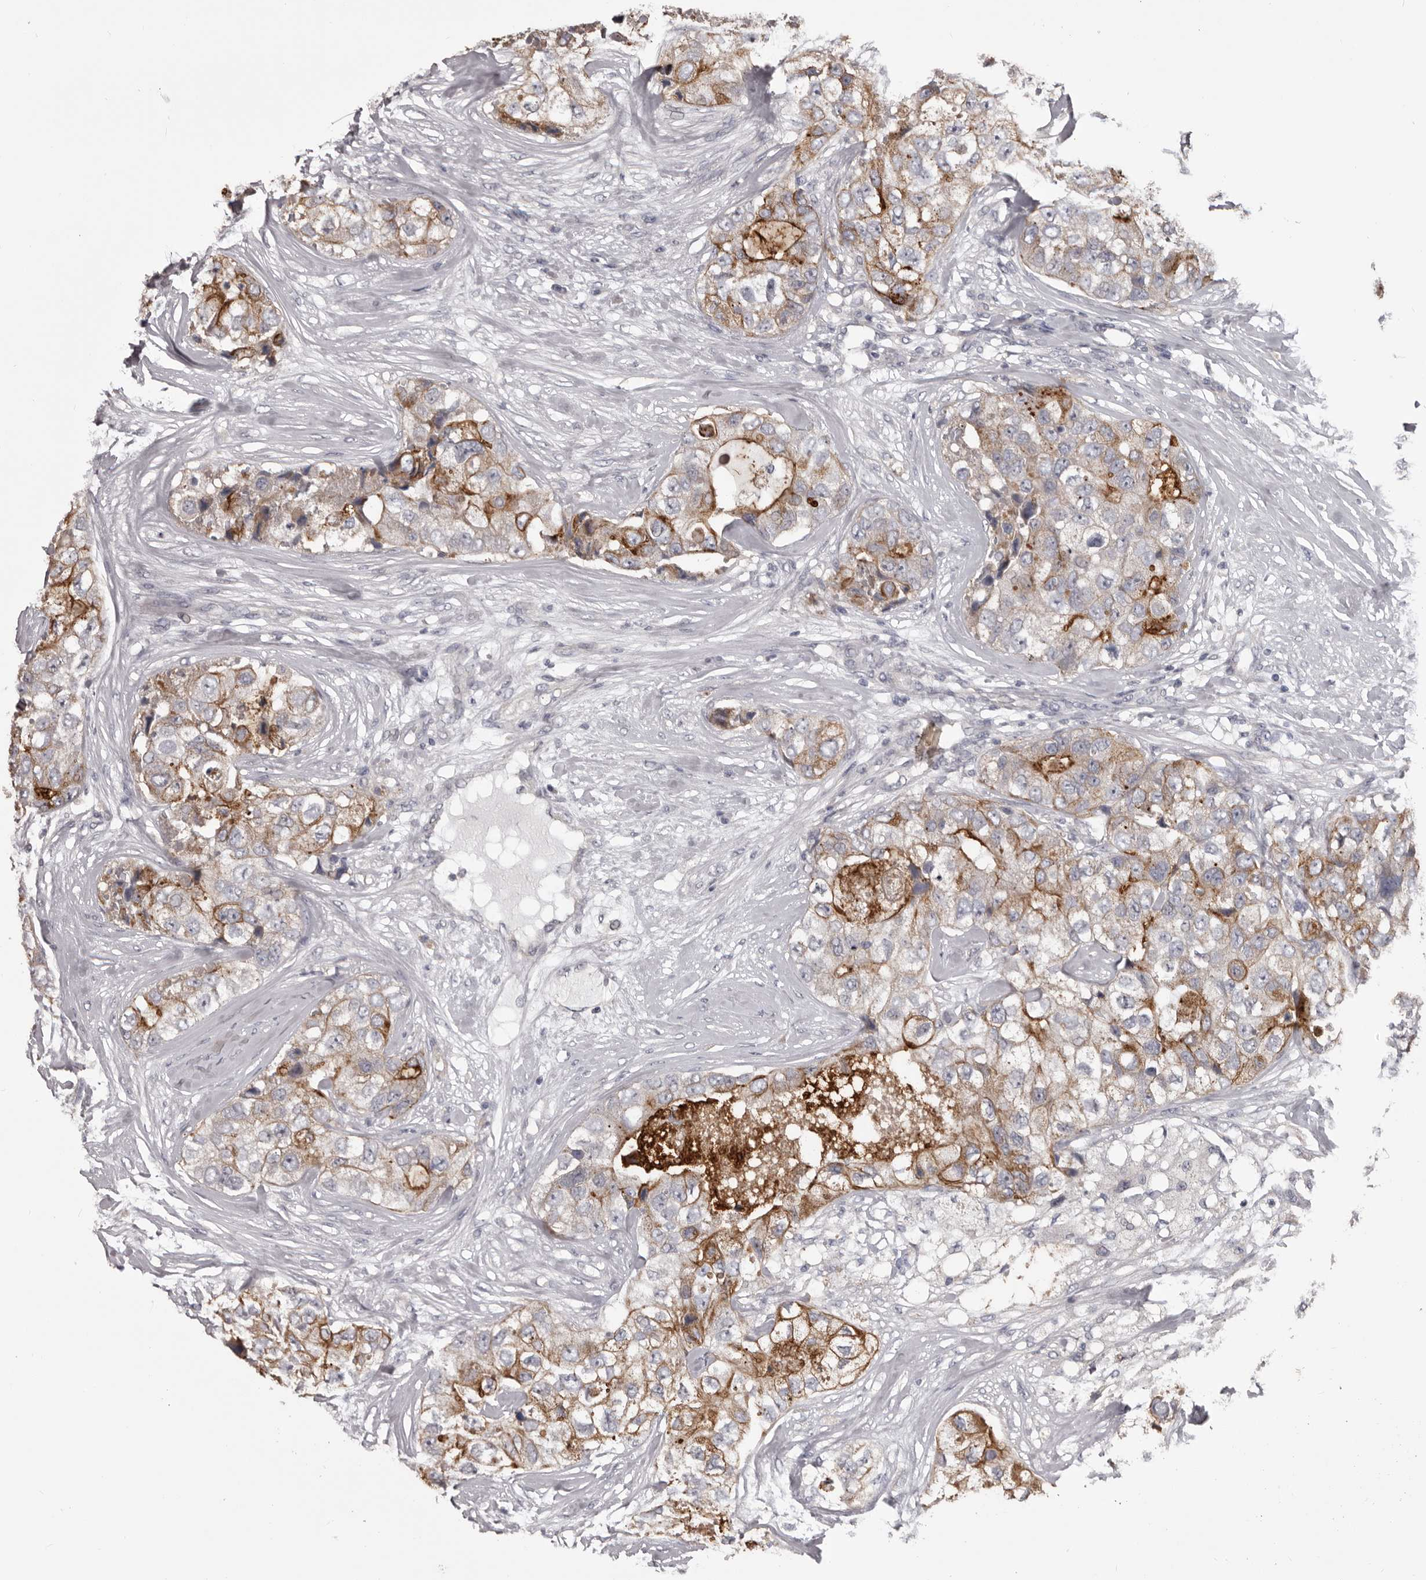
{"staining": {"intensity": "strong", "quantity": "25%-75%", "location": "cytoplasmic/membranous"}, "tissue": "breast cancer", "cell_type": "Tumor cells", "image_type": "cancer", "snomed": [{"axis": "morphology", "description": "Duct carcinoma"}, {"axis": "topography", "description": "Breast"}], "caption": "Strong cytoplasmic/membranous protein positivity is present in about 25%-75% of tumor cells in breast cancer.", "gene": "LPAR6", "patient": {"sex": "female", "age": 62}}